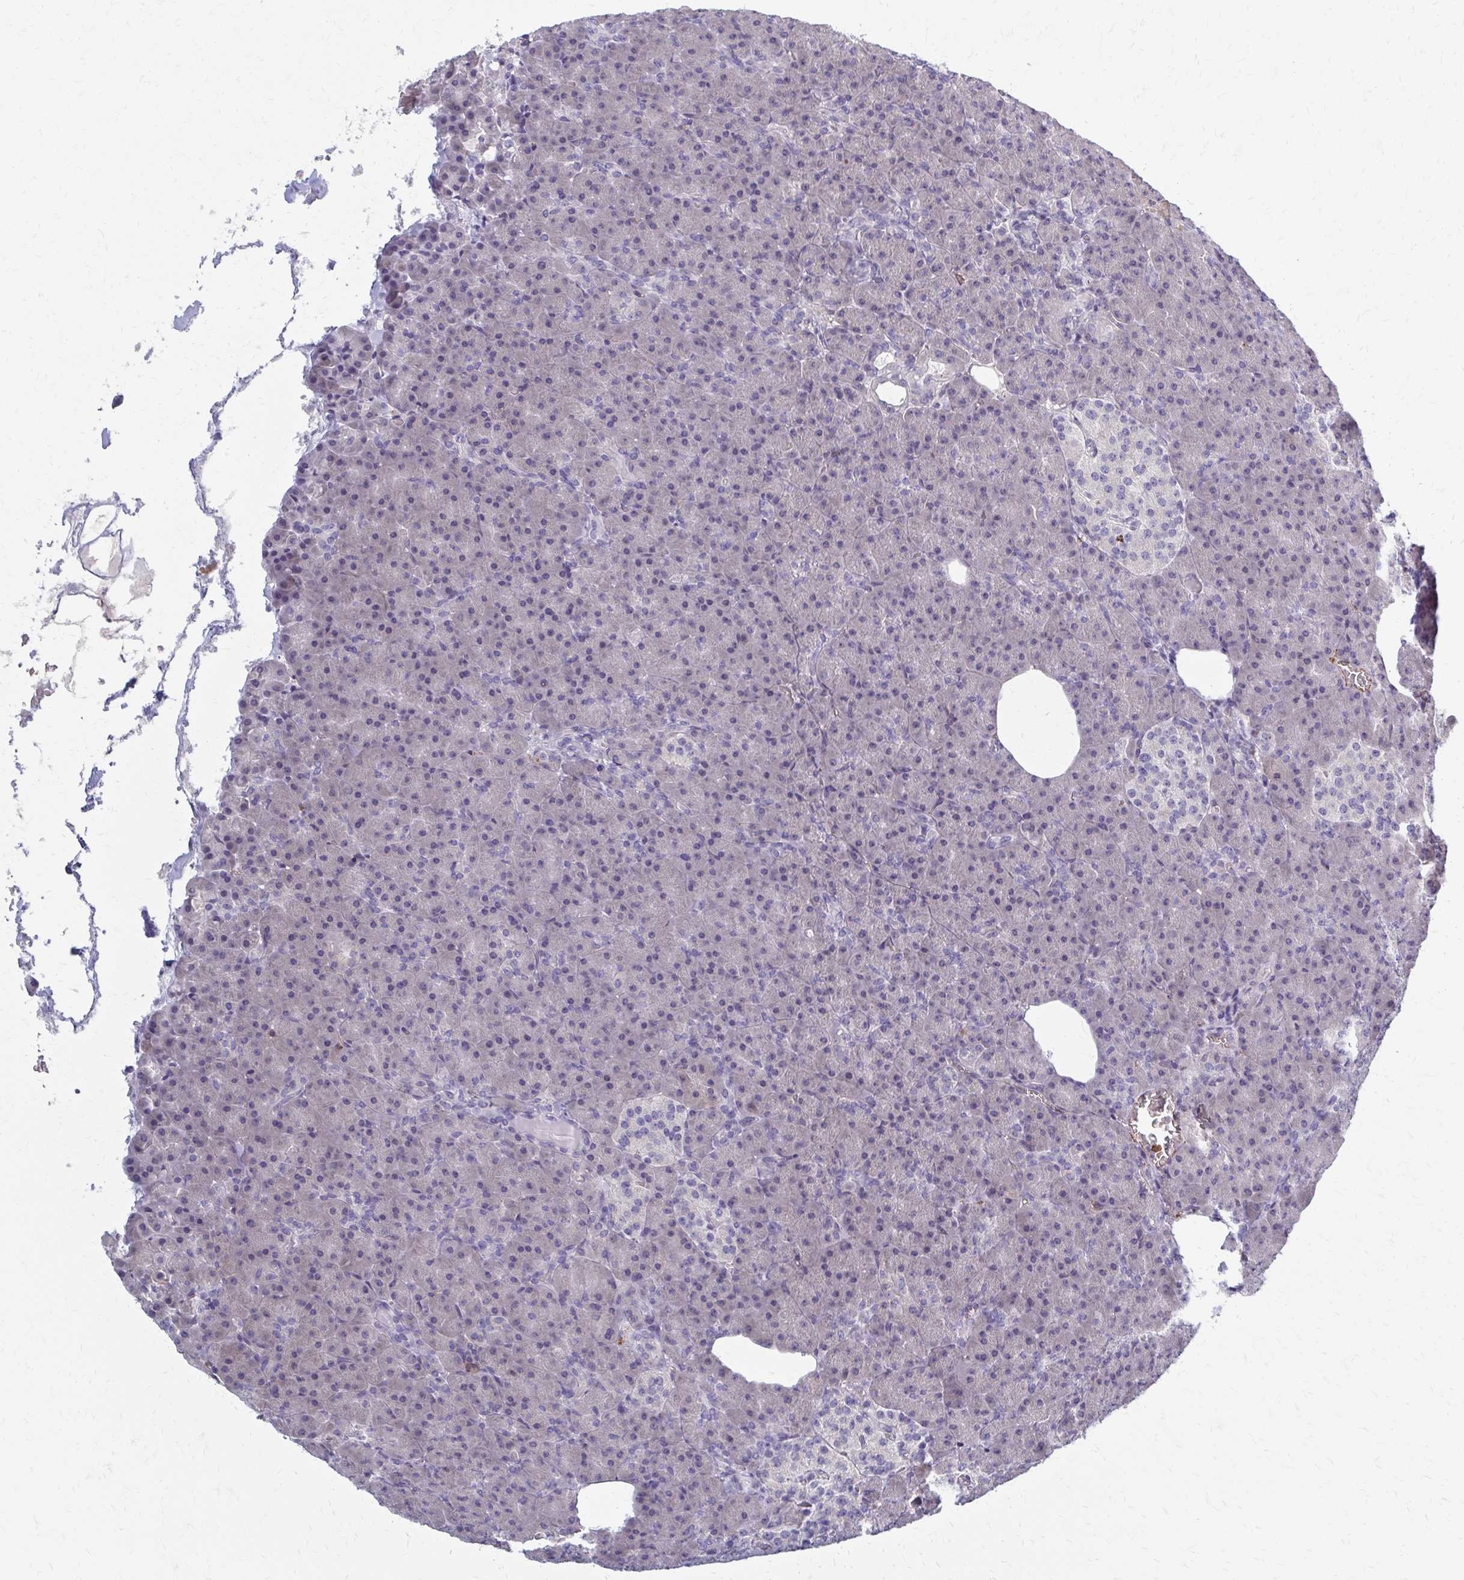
{"staining": {"intensity": "negative", "quantity": "none", "location": "none"}, "tissue": "pancreas", "cell_type": "Exocrine glandular cells", "image_type": "normal", "snomed": [{"axis": "morphology", "description": "Normal tissue, NOS"}, {"axis": "topography", "description": "Pancreas"}], "caption": "Immunohistochemical staining of unremarkable human pancreas exhibits no significant staining in exocrine glandular cells. The staining is performed using DAB (3,3'-diaminobenzidine) brown chromogen with nuclei counter-stained in using hematoxylin.", "gene": "MCRIP2", "patient": {"sex": "female", "age": 74}}